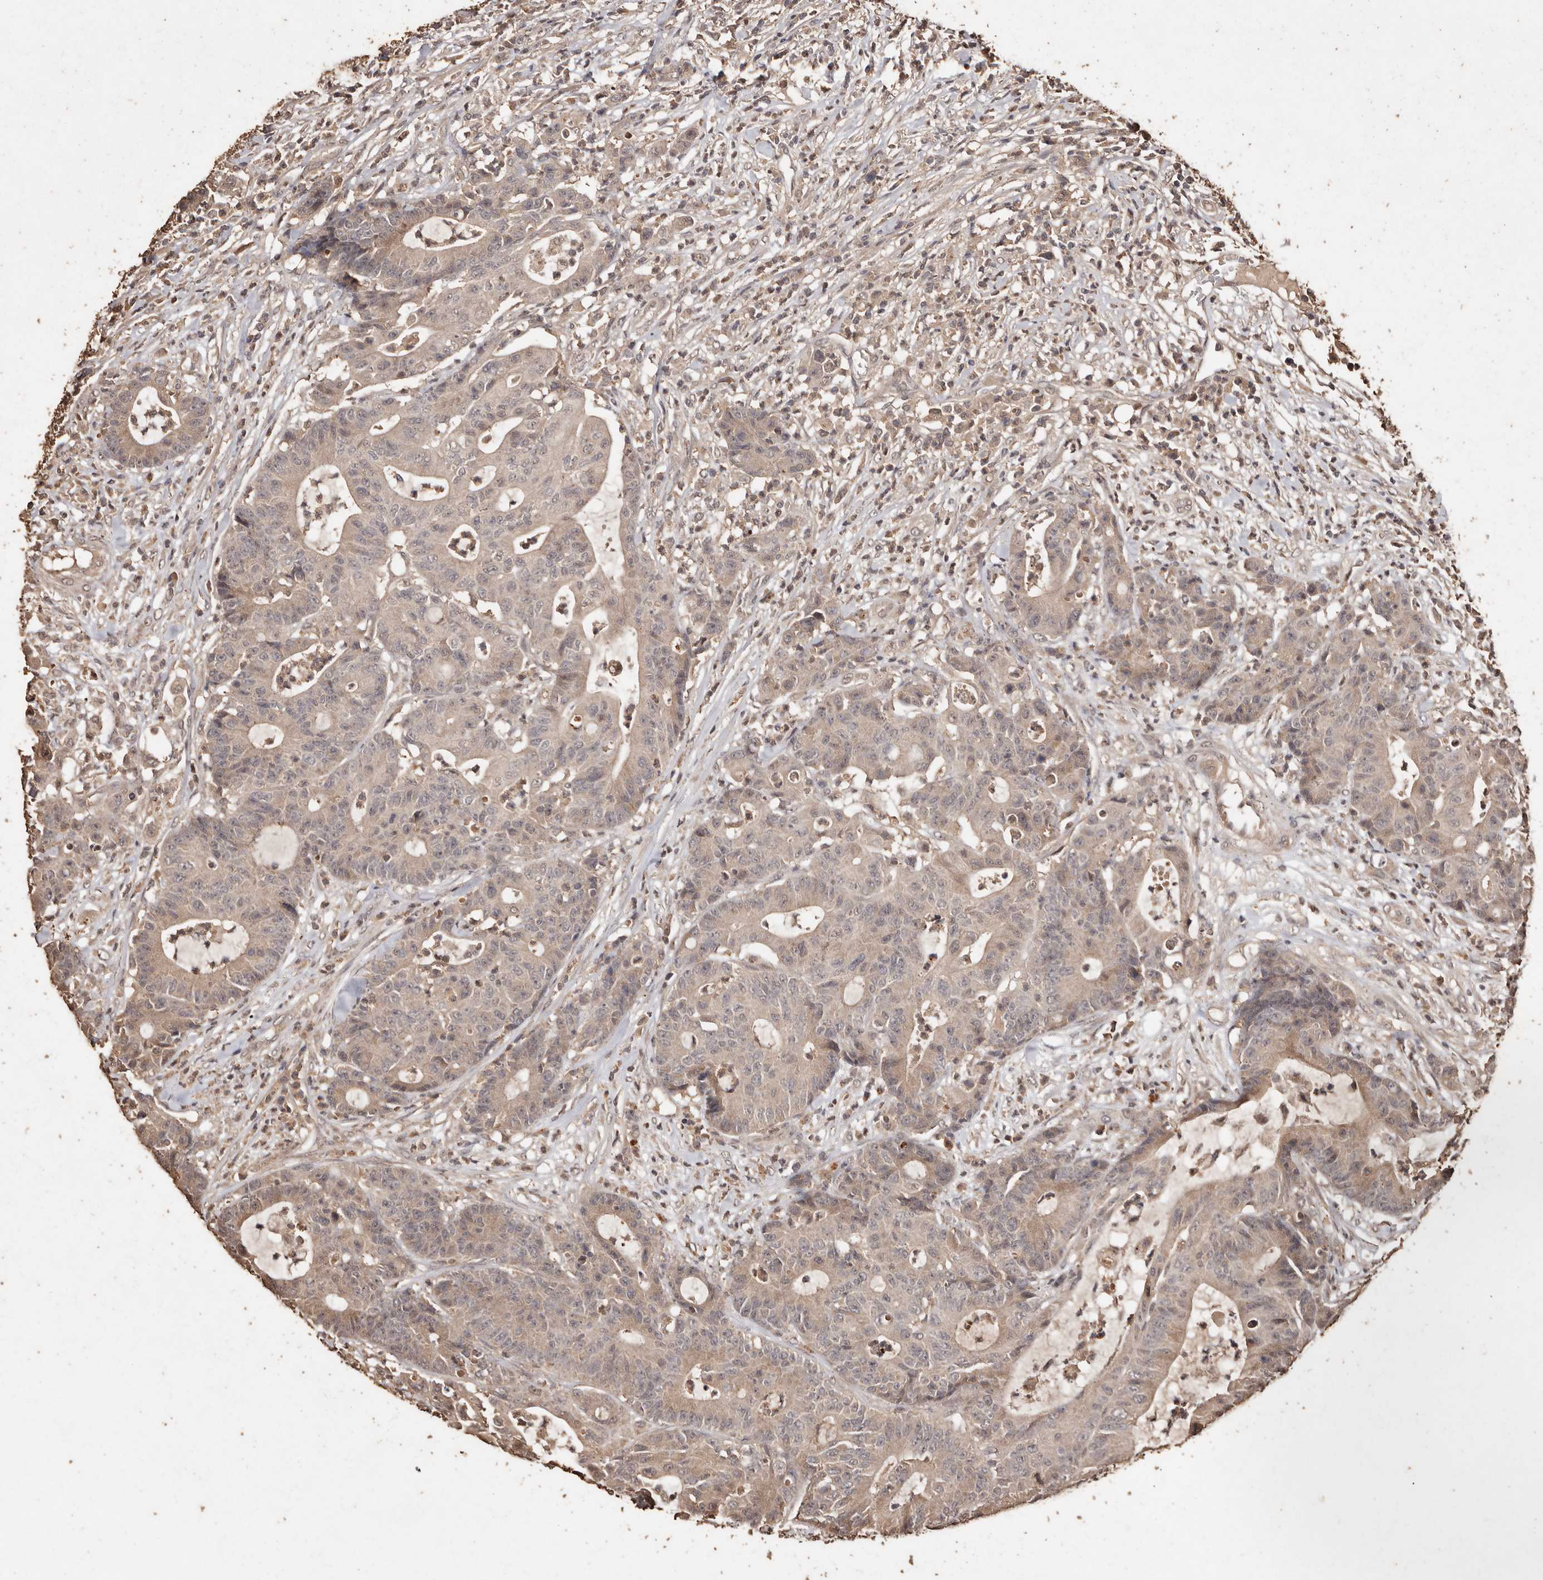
{"staining": {"intensity": "weak", "quantity": ">75%", "location": "cytoplasmic/membranous"}, "tissue": "colorectal cancer", "cell_type": "Tumor cells", "image_type": "cancer", "snomed": [{"axis": "morphology", "description": "Adenocarcinoma, NOS"}, {"axis": "topography", "description": "Colon"}], "caption": "IHC image of colorectal cancer stained for a protein (brown), which reveals low levels of weak cytoplasmic/membranous expression in about >75% of tumor cells.", "gene": "PKDCC", "patient": {"sex": "female", "age": 84}}